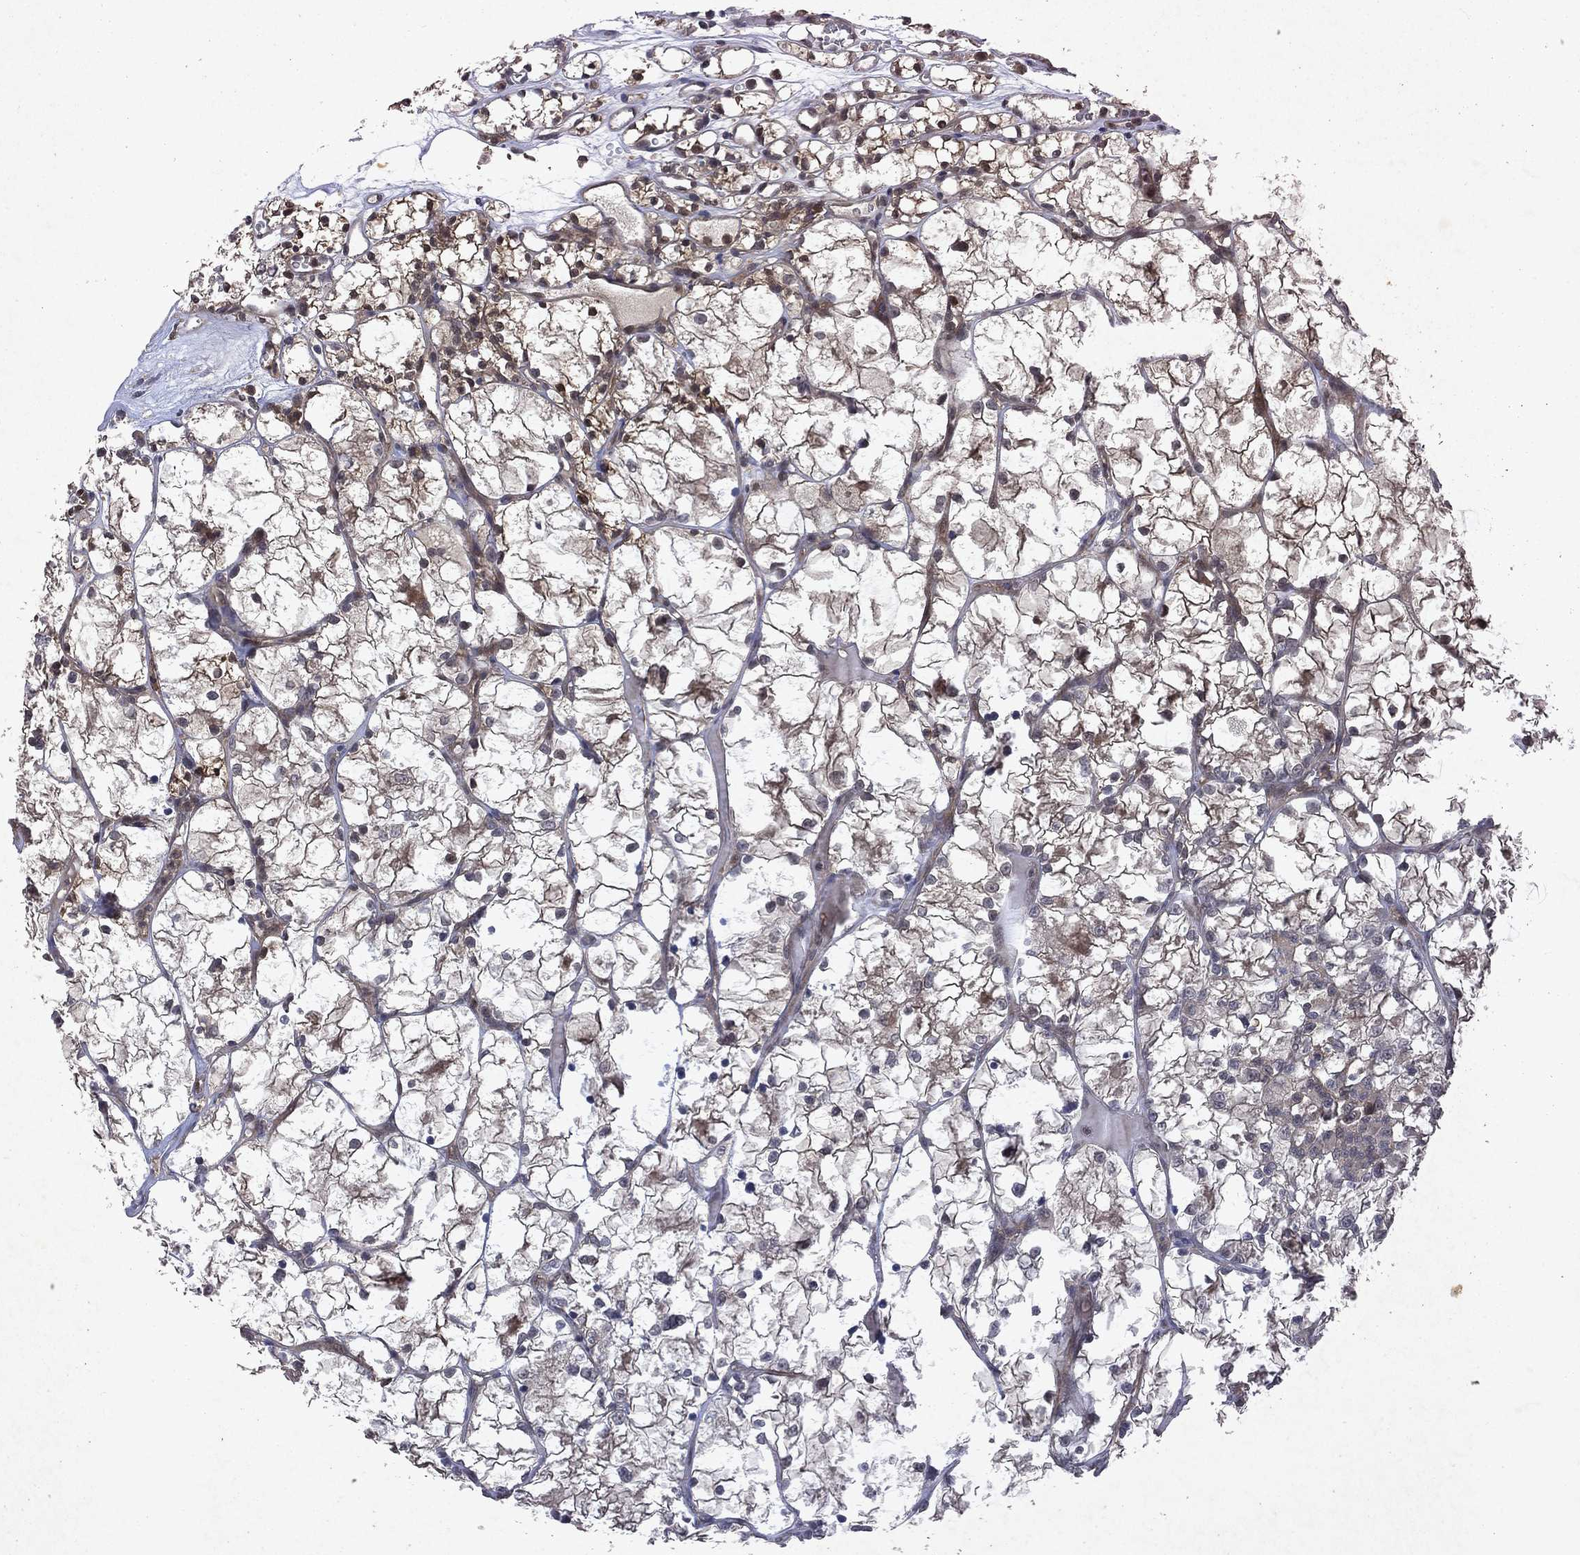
{"staining": {"intensity": "moderate", "quantity": "25%-75%", "location": "cytoplasmic/membranous"}, "tissue": "renal cancer", "cell_type": "Tumor cells", "image_type": "cancer", "snomed": [{"axis": "morphology", "description": "Adenocarcinoma, NOS"}, {"axis": "topography", "description": "Kidney"}], "caption": "Moderate cytoplasmic/membranous protein expression is identified in approximately 25%-75% of tumor cells in adenocarcinoma (renal).", "gene": "MTAP", "patient": {"sex": "female", "age": 69}}